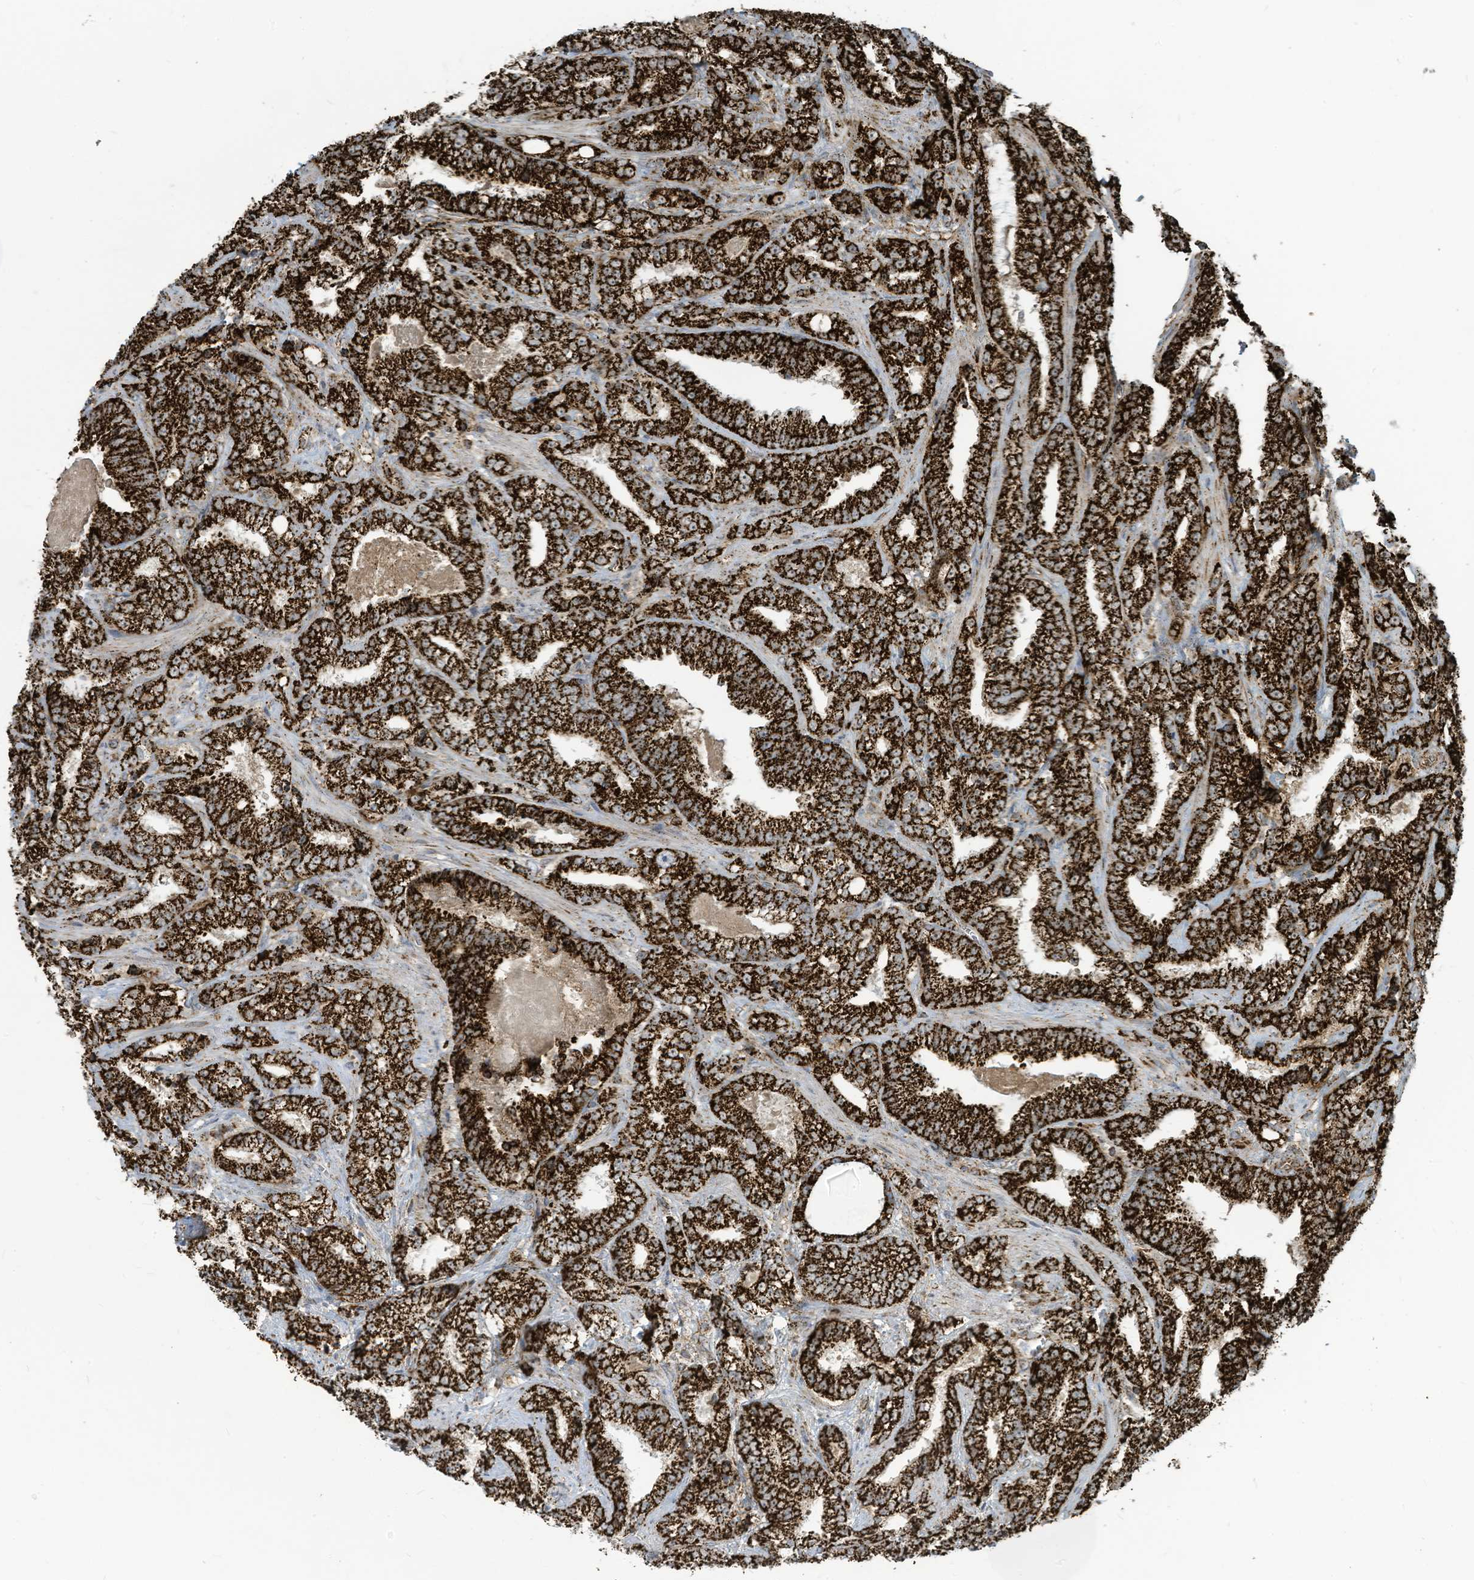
{"staining": {"intensity": "strong", "quantity": ">75%", "location": "cytoplasmic/membranous"}, "tissue": "prostate cancer", "cell_type": "Tumor cells", "image_type": "cancer", "snomed": [{"axis": "morphology", "description": "Adenocarcinoma, High grade"}, {"axis": "topography", "description": "Prostate and seminal vesicle, NOS"}], "caption": "DAB (3,3'-diaminobenzidine) immunohistochemical staining of human high-grade adenocarcinoma (prostate) displays strong cytoplasmic/membranous protein staining in approximately >75% of tumor cells.", "gene": "COX10", "patient": {"sex": "male", "age": 67}}